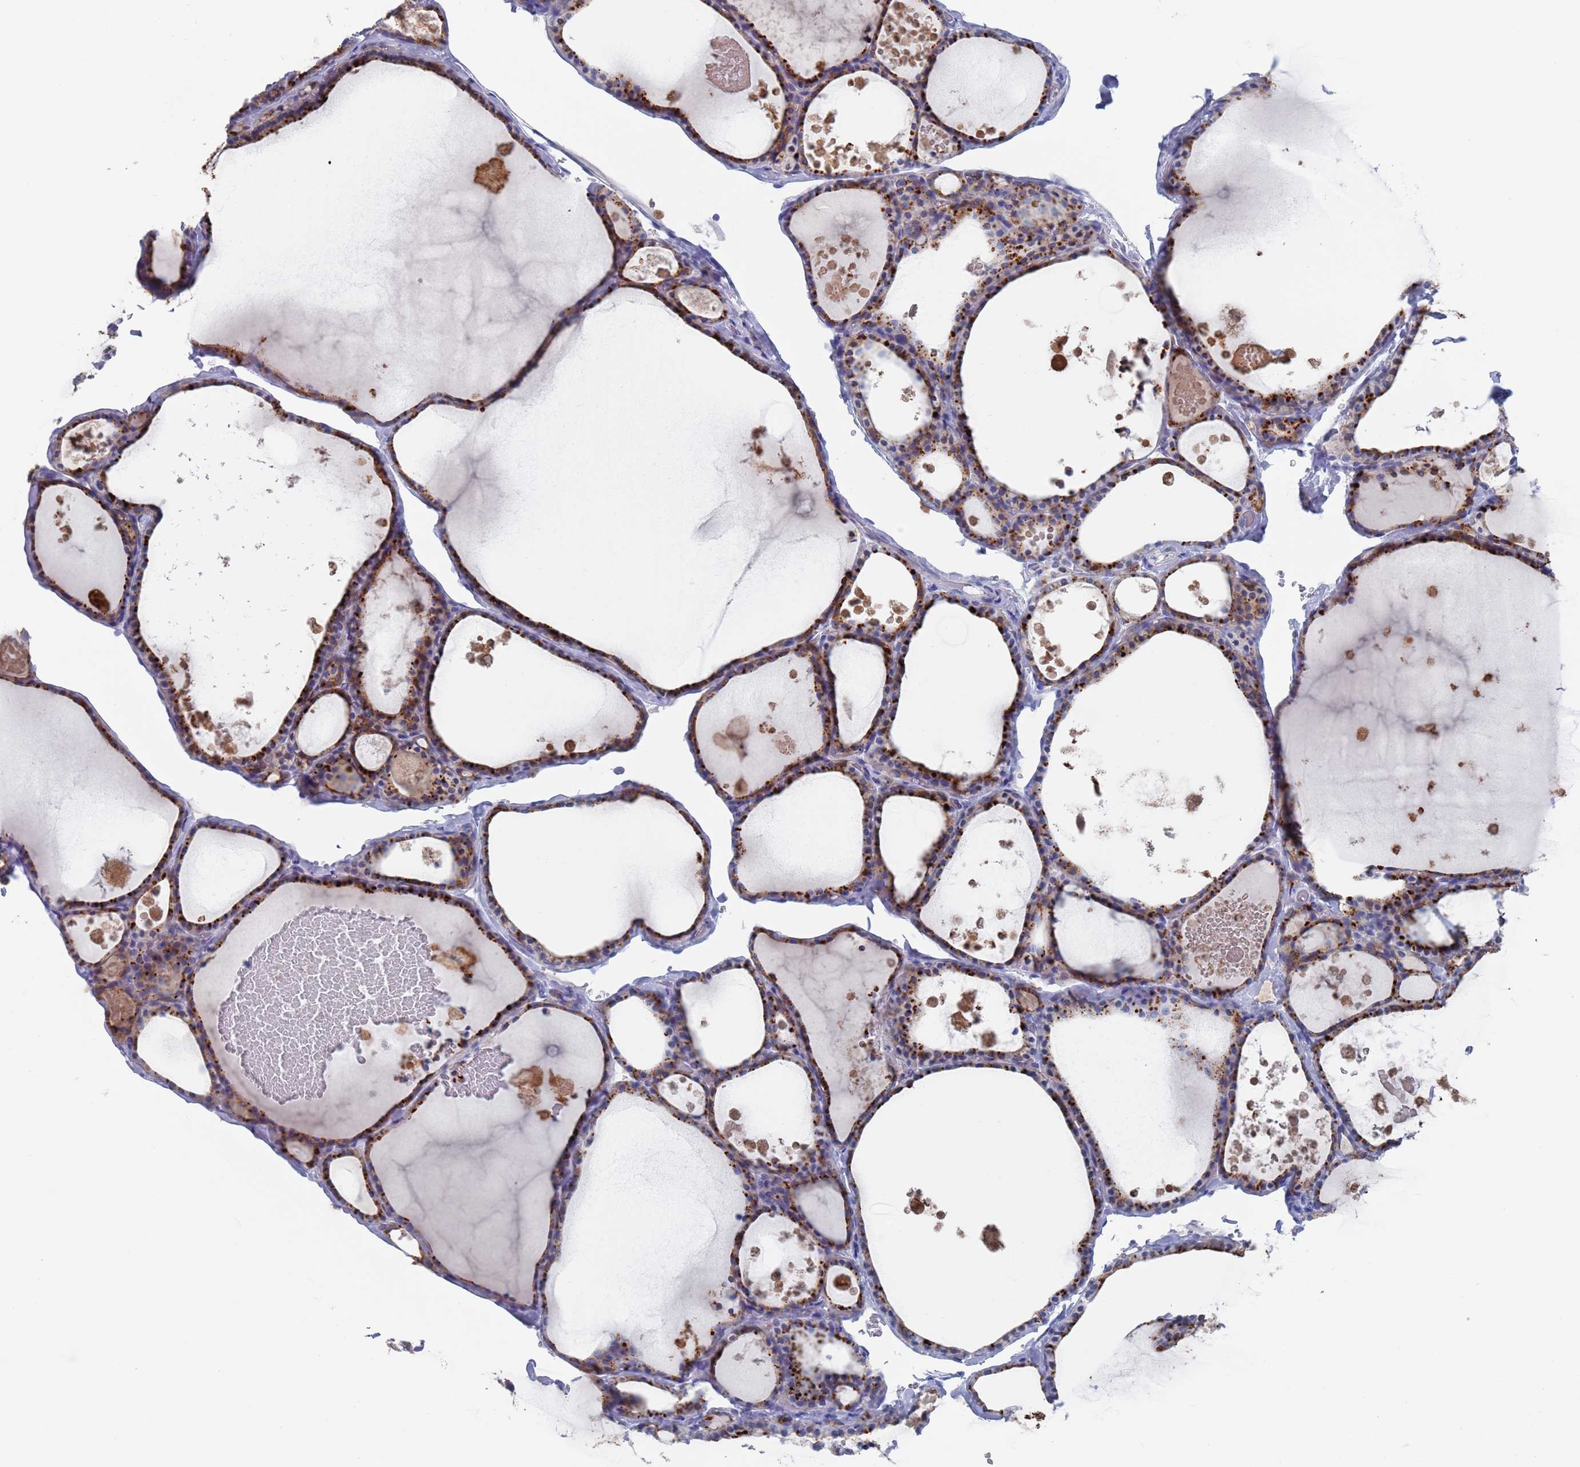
{"staining": {"intensity": "moderate", "quantity": ">75%", "location": "cytoplasmic/membranous"}, "tissue": "thyroid gland", "cell_type": "Glandular cells", "image_type": "normal", "snomed": [{"axis": "morphology", "description": "Normal tissue, NOS"}, {"axis": "topography", "description": "Thyroid gland"}], "caption": "Moderate cytoplasmic/membranous positivity for a protein is appreciated in about >75% of glandular cells of benign thyroid gland using IHC.", "gene": "FUCA1", "patient": {"sex": "male", "age": 56}}